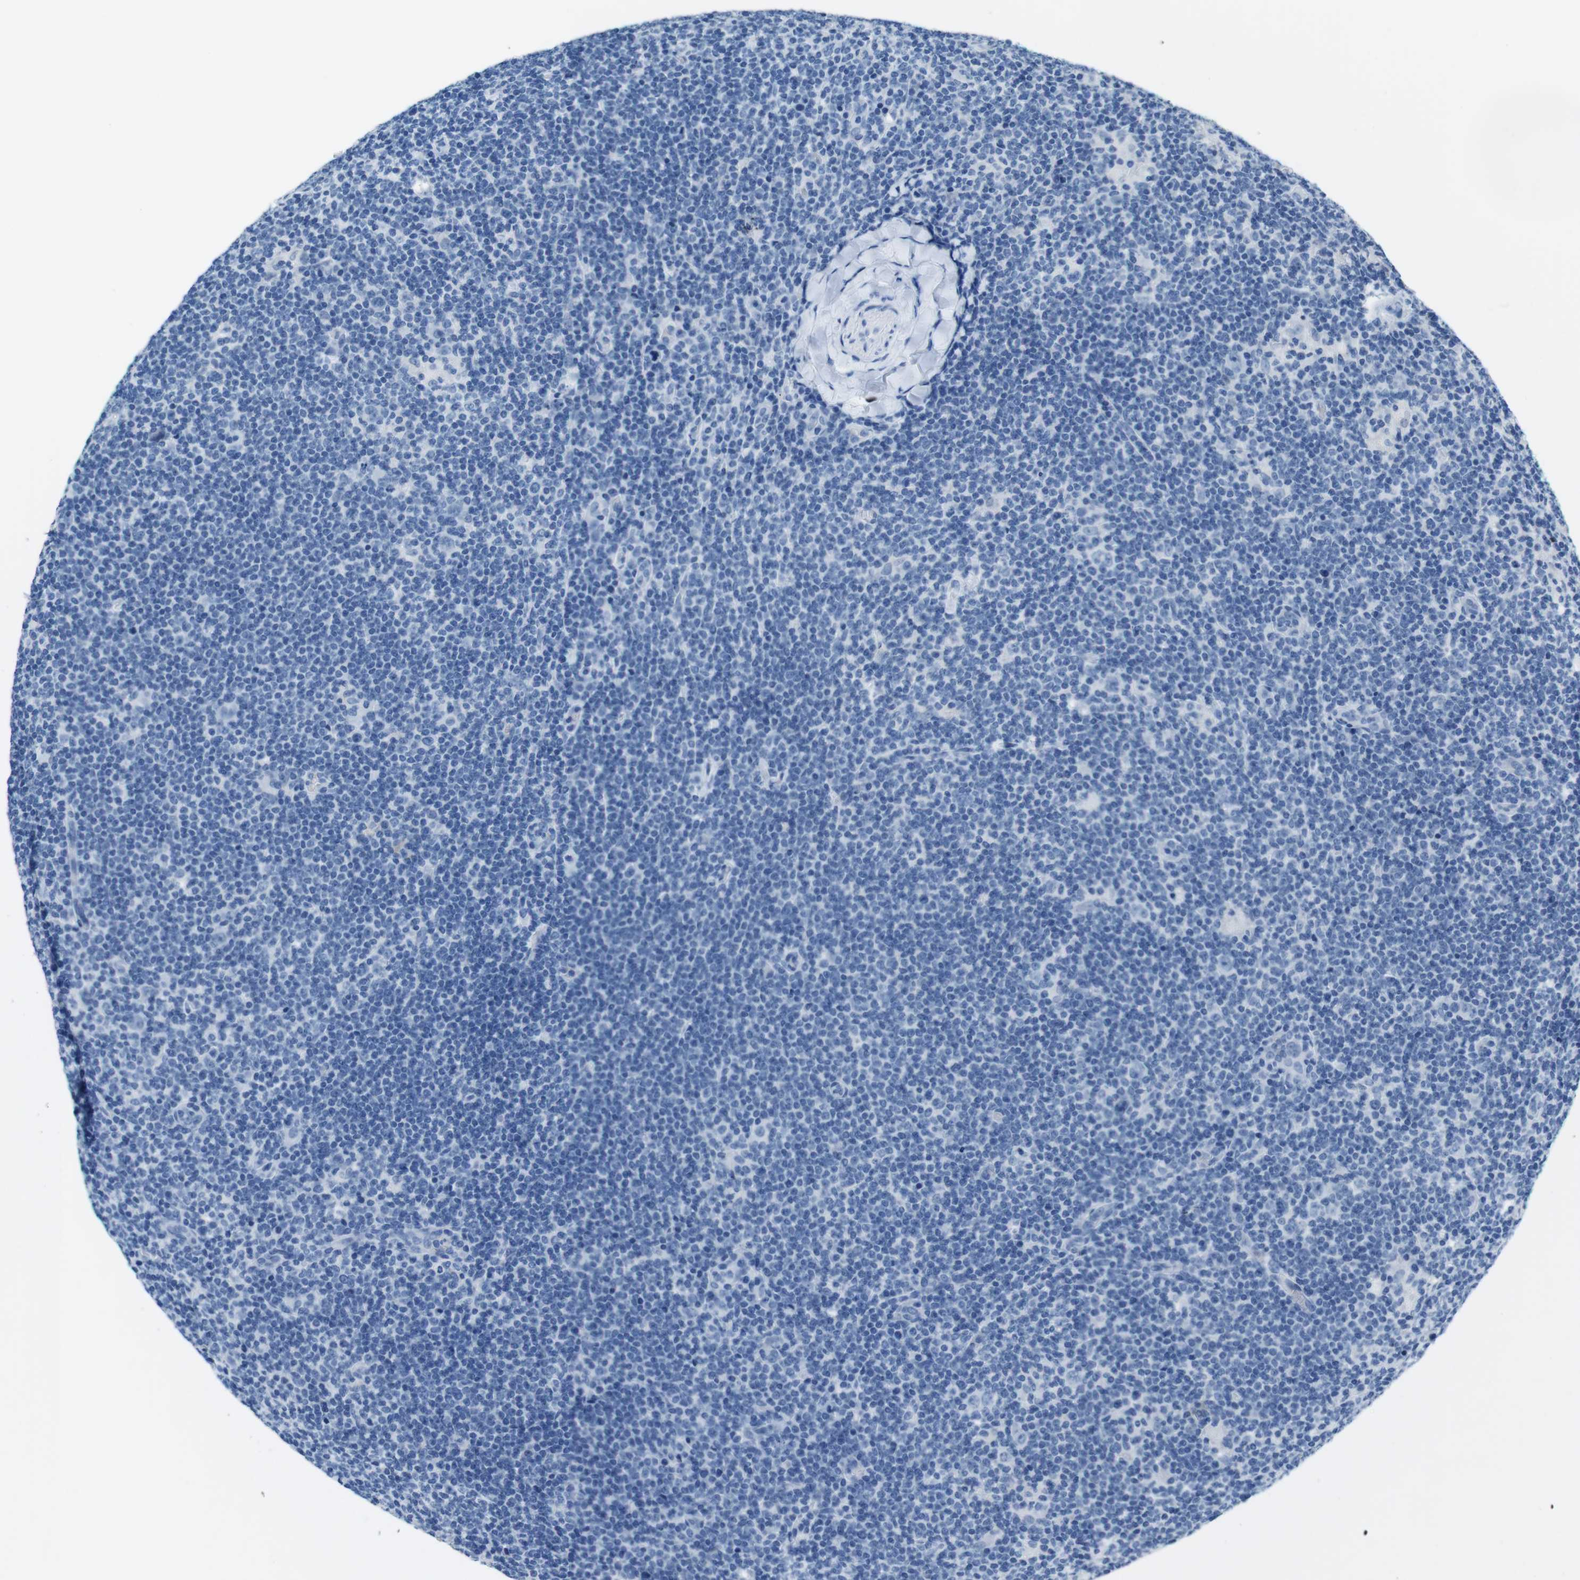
{"staining": {"intensity": "negative", "quantity": "none", "location": "none"}, "tissue": "lymphoma", "cell_type": "Tumor cells", "image_type": "cancer", "snomed": [{"axis": "morphology", "description": "Hodgkin's disease, NOS"}, {"axis": "topography", "description": "Lymph node"}], "caption": "A high-resolution micrograph shows IHC staining of Hodgkin's disease, which demonstrates no significant positivity in tumor cells. (Immunohistochemistry (ihc), brightfield microscopy, high magnification).", "gene": "TFAP2C", "patient": {"sex": "female", "age": 57}}